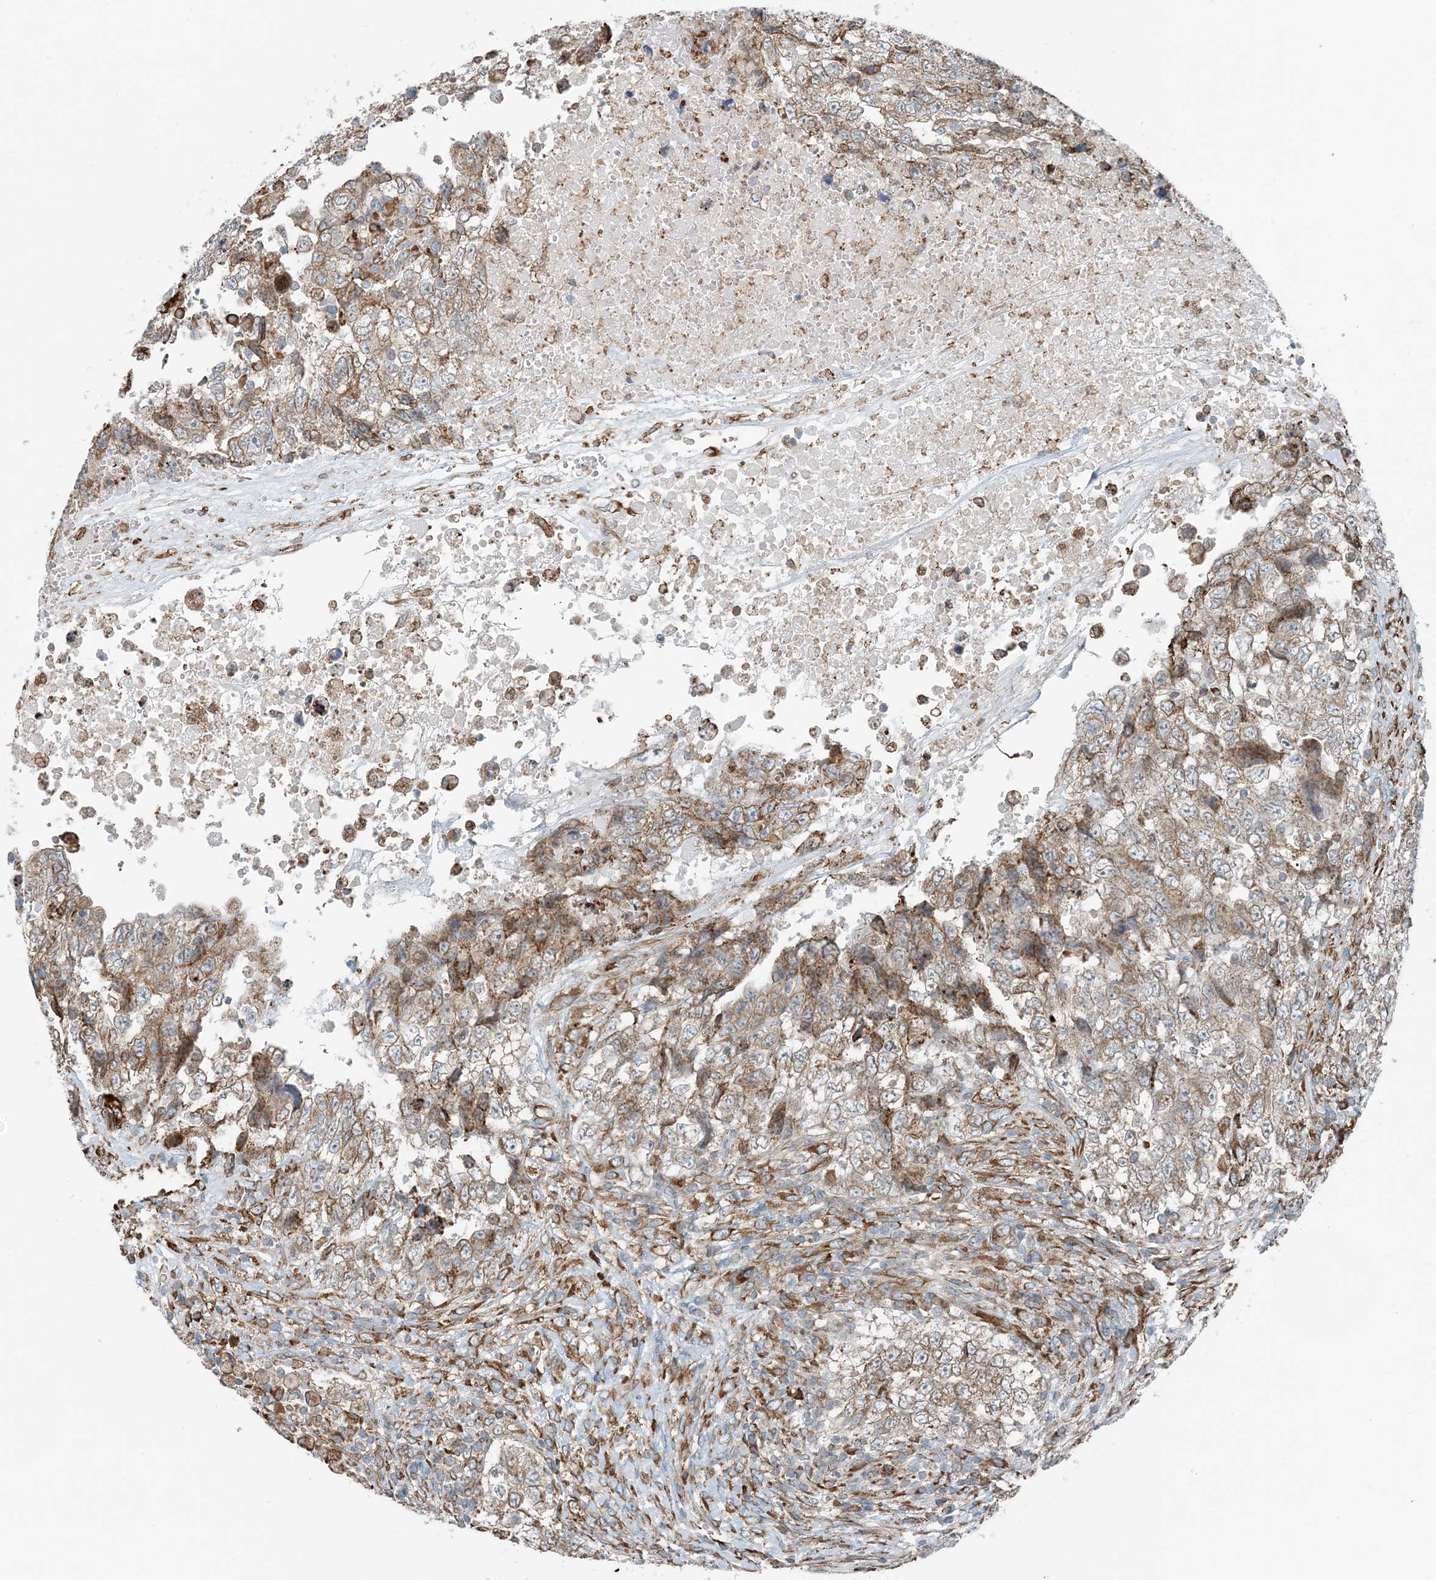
{"staining": {"intensity": "weak", "quantity": ">75%", "location": "cytoplasmic/membranous"}, "tissue": "testis cancer", "cell_type": "Tumor cells", "image_type": "cancer", "snomed": [{"axis": "morphology", "description": "Carcinoma, Embryonal, NOS"}, {"axis": "topography", "description": "Testis"}], "caption": "Protein analysis of testis cancer (embryonal carcinoma) tissue shows weak cytoplasmic/membranous expression in about >75% of tumor cells. Nuclei are stained in blue.", "gene": "CERKL", "patient": {"sex": "male", "age": 37}}